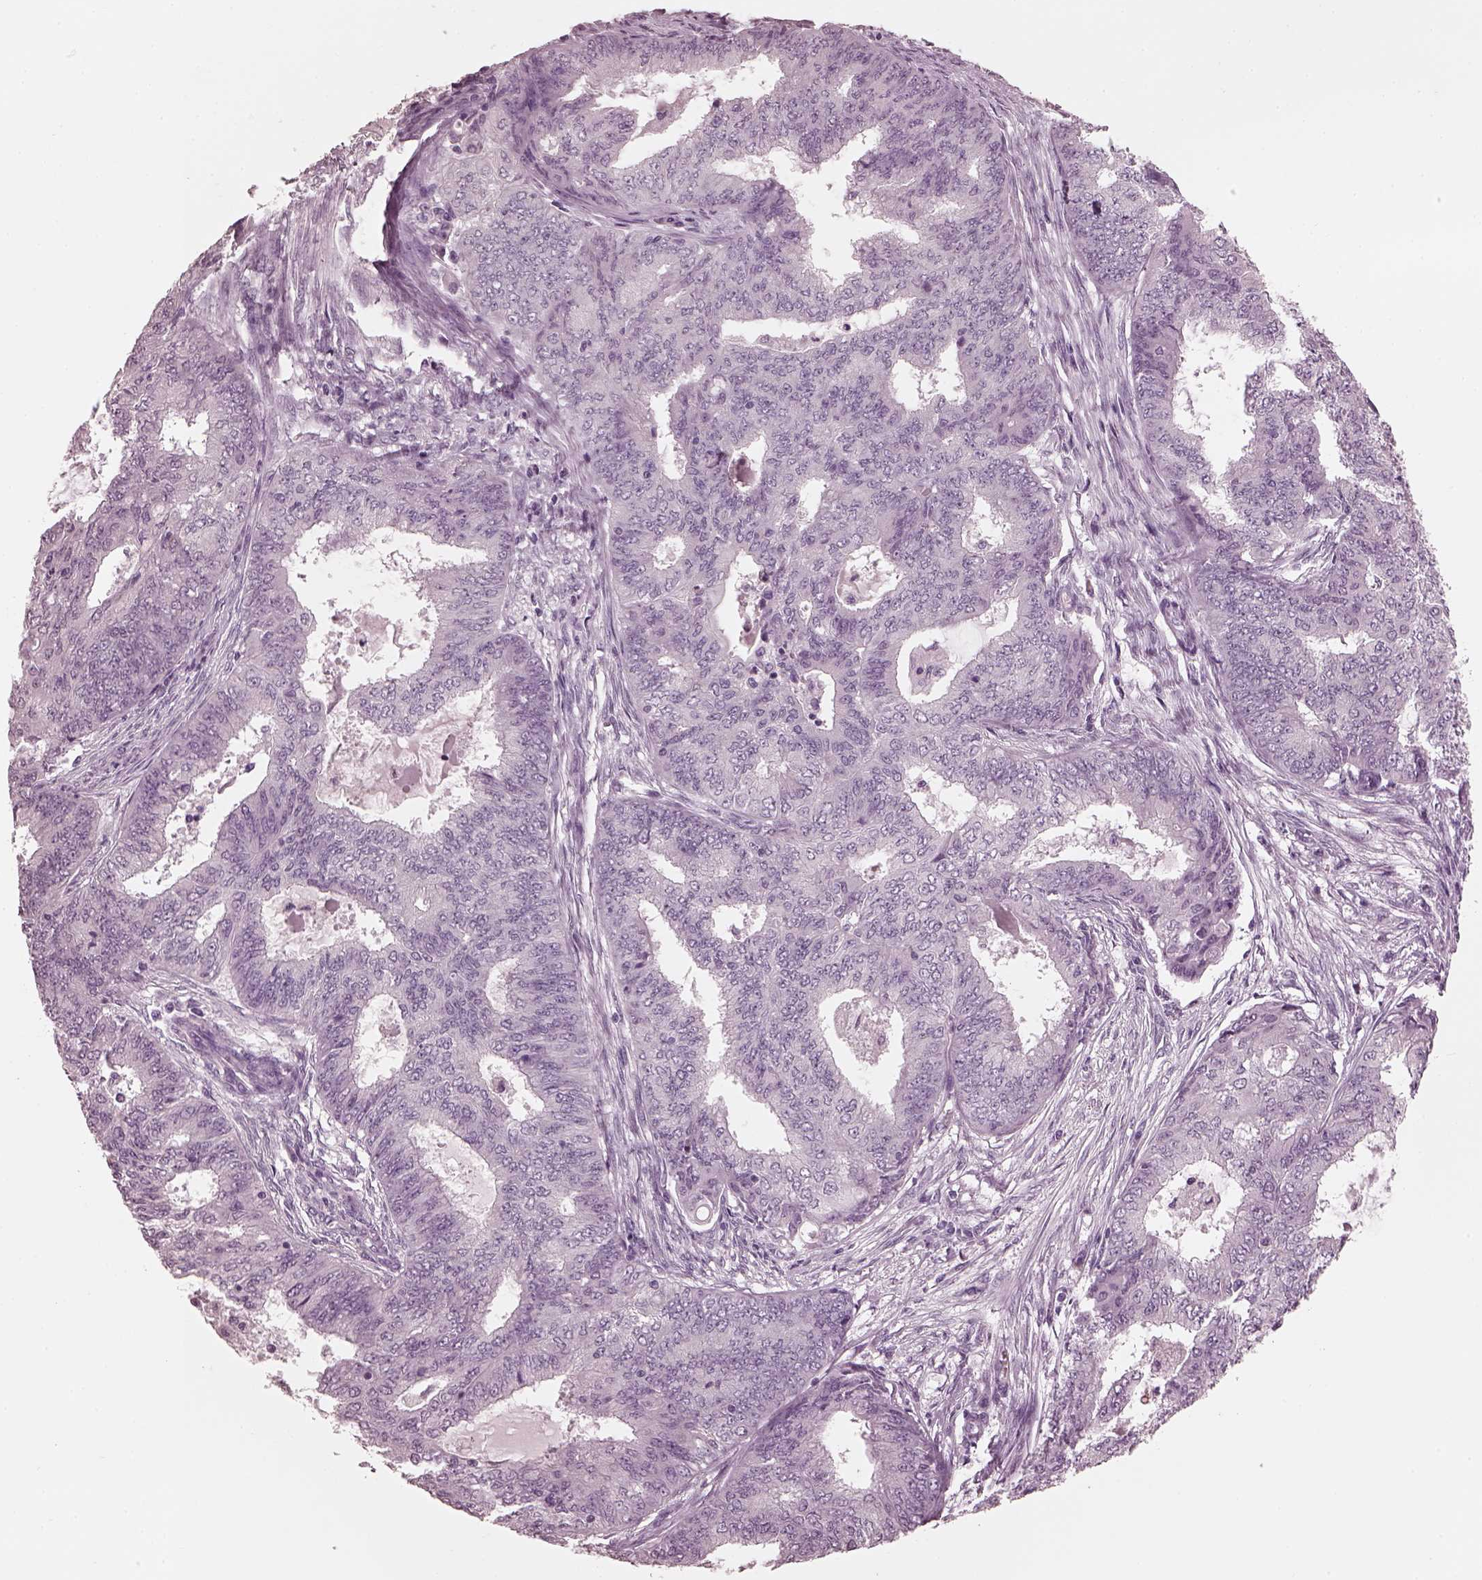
{"staining": {"intensity": "negative", "quantity": "none", "location": "none"}, "tissue": "endometrial cancer", "cell_type": "Tumor cells", "image_type": "cancer", "snomed": [{"axis": "morphology", "description": "Adenocarcinoma, NOS"}, {"axis": "topography", "description": "Endometrium"}], "caption": "Micrograph shows no significant protein staining in tumor cells of endometrial adenocarcinoma. (DAB (3,3'-diaminobenzidine) immunohistochemistry visualized using brightfield microscopy, high magnification).", "gene": "CGA", "patient": {"sex": "female", "age": 62}}